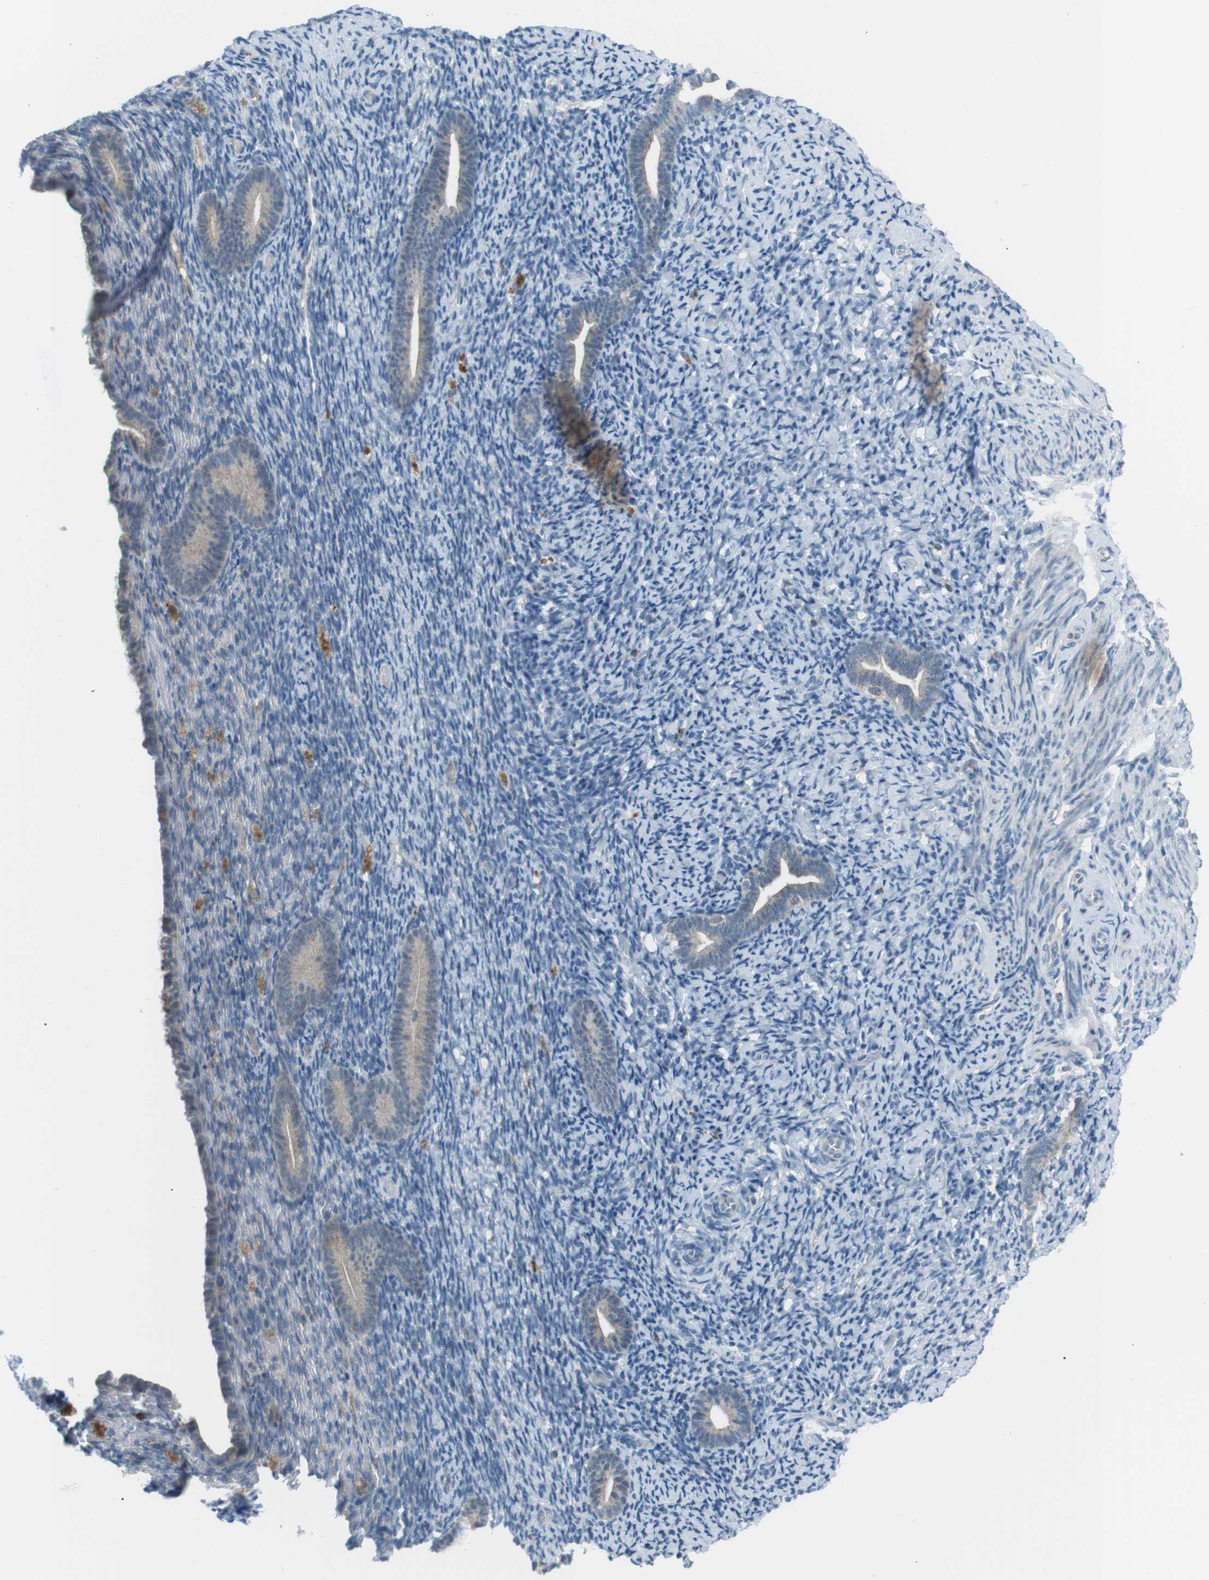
{"staining": {"intensity": "negative", "quantity": "none", "location": "none"}, "tissue": "endometrium", "cell_type": "Cells in endometrial stroma", "image_type": "normal", "snomed": [{"axis": "morphology", "description": "Normal tissue, NOS"}, {"axis": "topography", "description": "Endometrium"}], "caption": "DAB immunohistochemical staining of benign human endometrium demonstrates no significant staining in cells in endometrial stroma.", "gene": "FCRLA", "patient": {"sex": "female", "age": 51}}